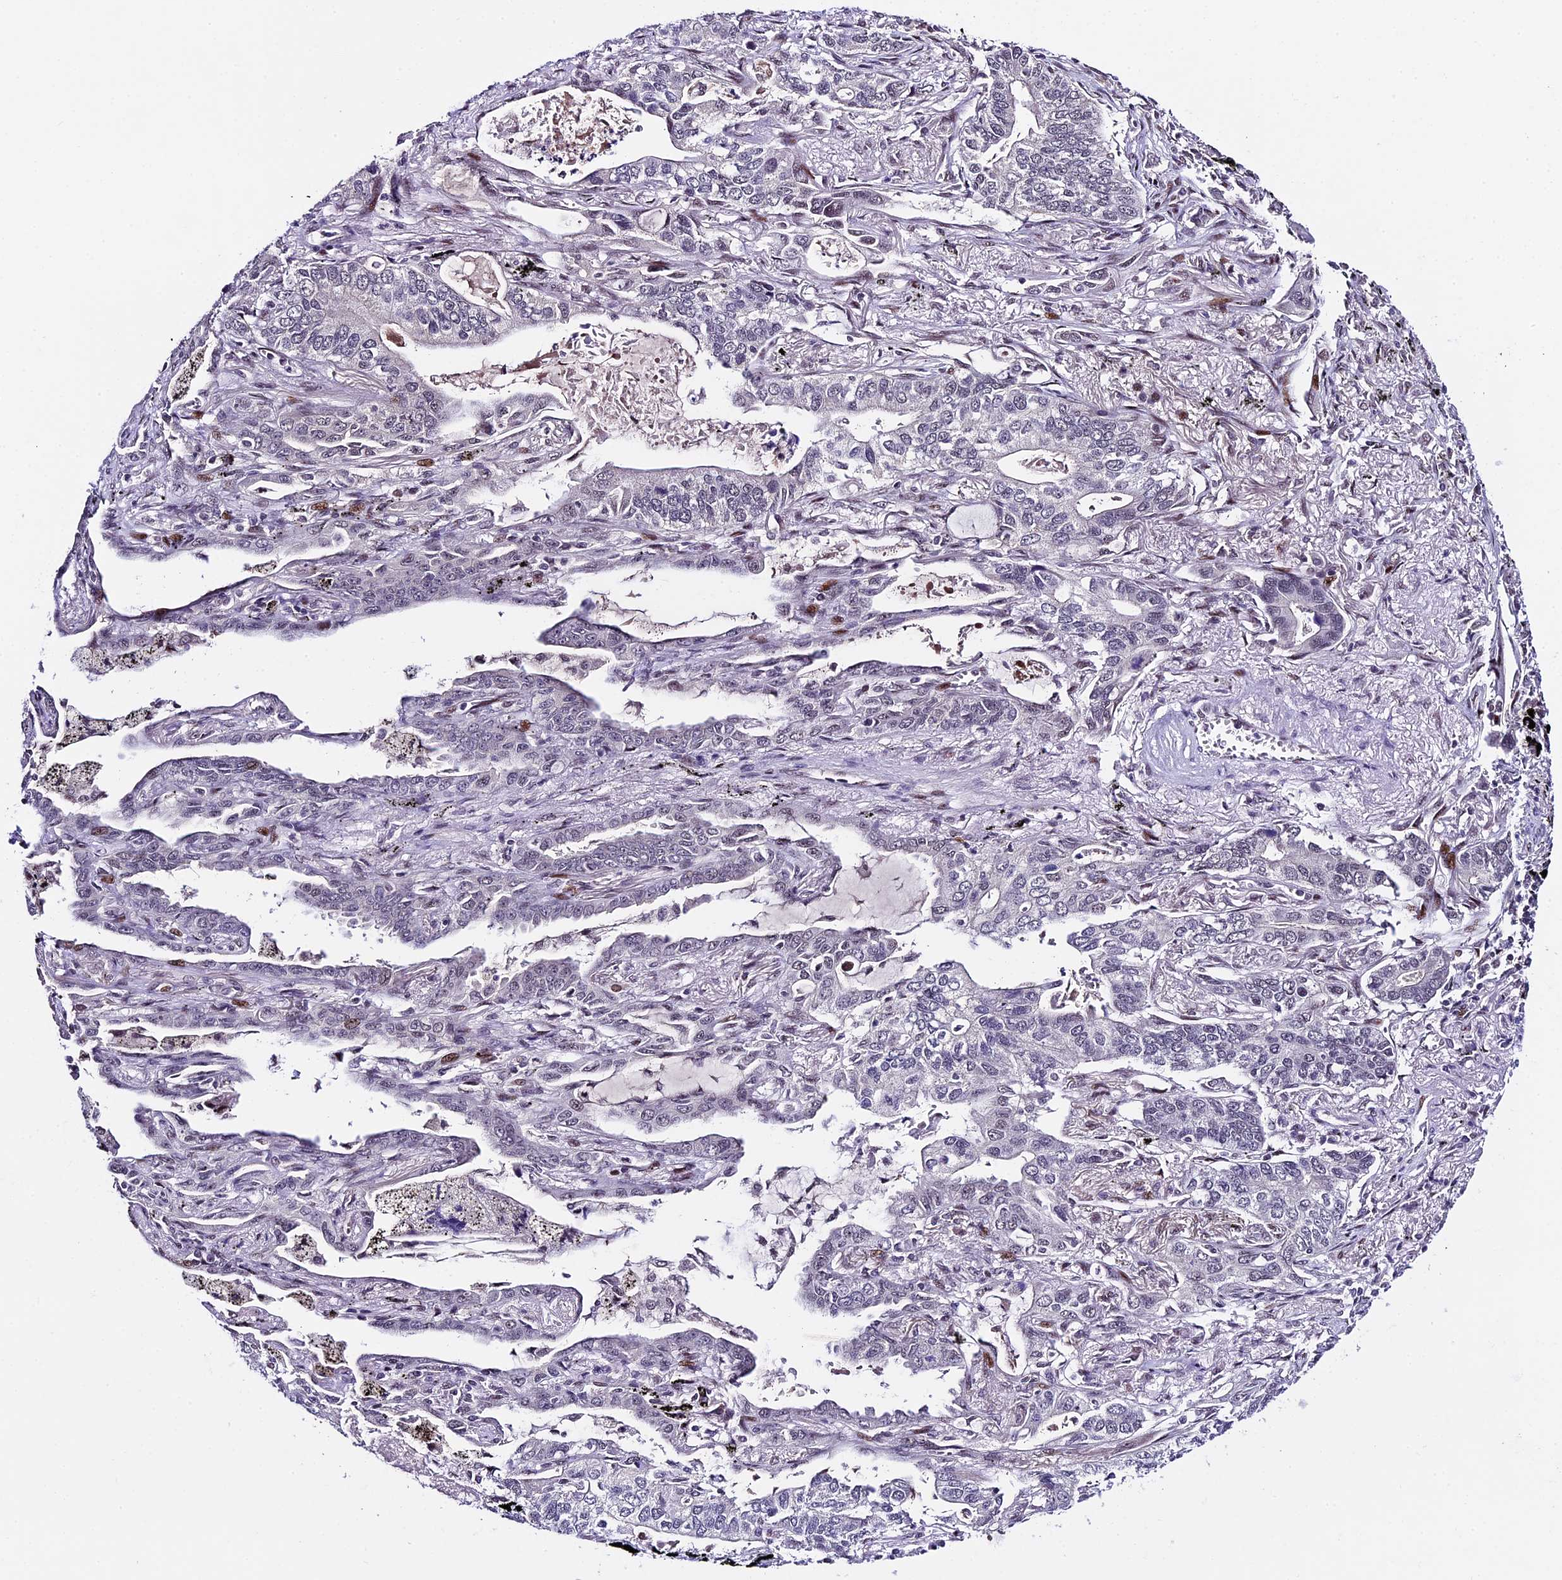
{"staining": {"intensity": "negative", "quantity": "none", "location": "none"}, "tissue": "lung cancer", "cell_type": "Tumor cells", "image_type": "cancer", "snomed": [{"axis": "morphology", "description": "Adenocarcinoma, NOS"}, {"axis": "topography", "description": "Lung"}], "caption": "This image is of adenocarcinoma (lung) stained with immunohistochemistry (IHC) to label a protein in brown with the nuclei are counter-stained blue. There is no expression in tumor cells.", "gene": "TCP11L2", "patient": {"sex": "male", "age": 67}}